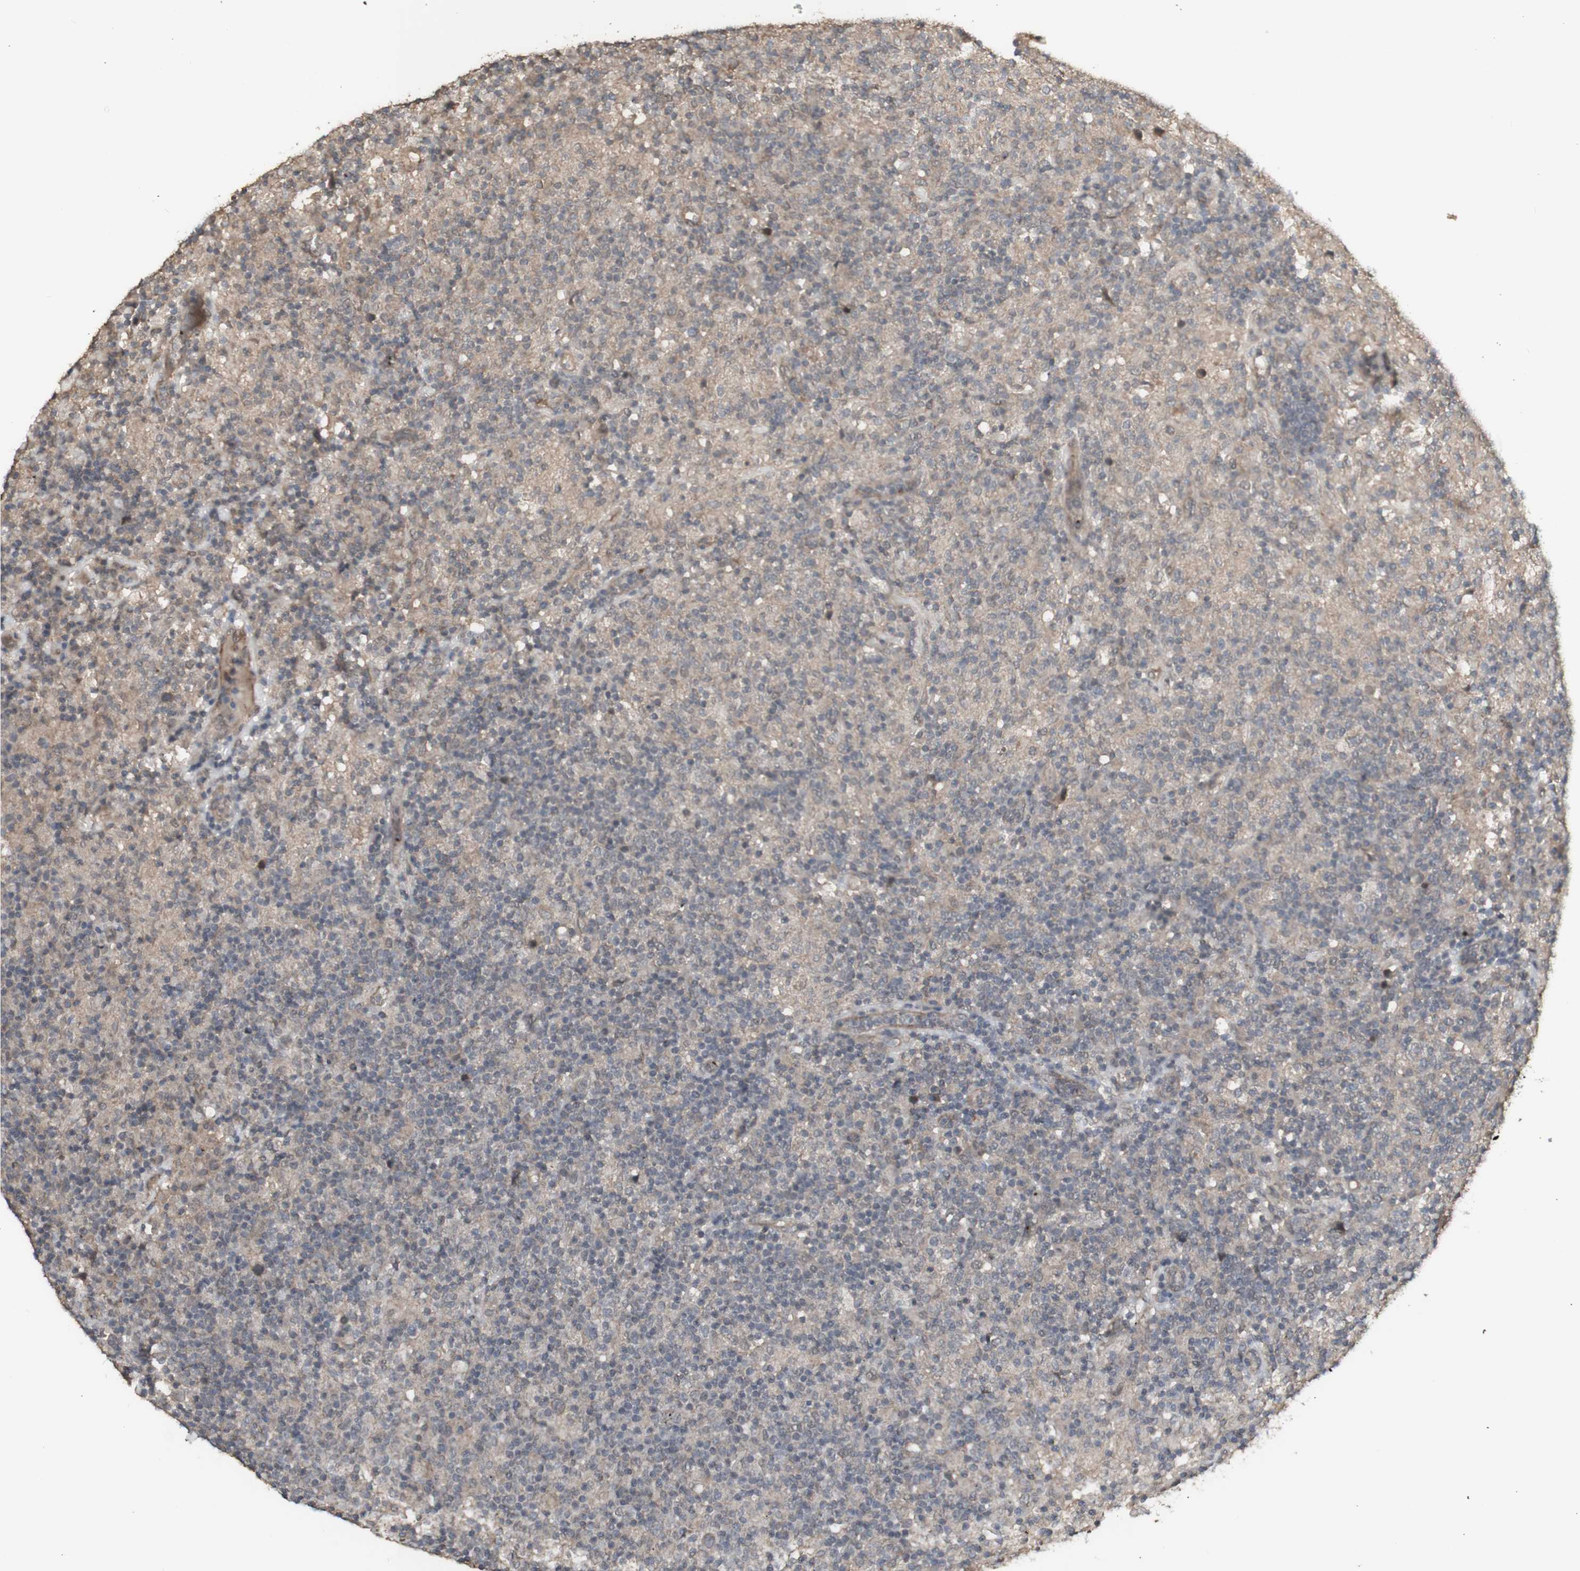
{"staining": {"intensity": "weak", "quantity": "<25%", "location": "cytoplasmic/membranous"}, "tissue": "lymphoma", "cell_type": "Tumor cells", "image_type": "cancer", "snomed": [{"axis": "morphology", "description": "Hodgkin's disease, NOS"}, {"axis": "topography", "description": "Lymph node"}], "caption": "Tumor cells are negative for protein expression in human Hodgkin's disease. The staining is performed using DAB brown chromogen with nuclei counter-stained in using hematoxylin.", "gene": "ALOX12", "patient": {"sex": "male", "age": 70}}